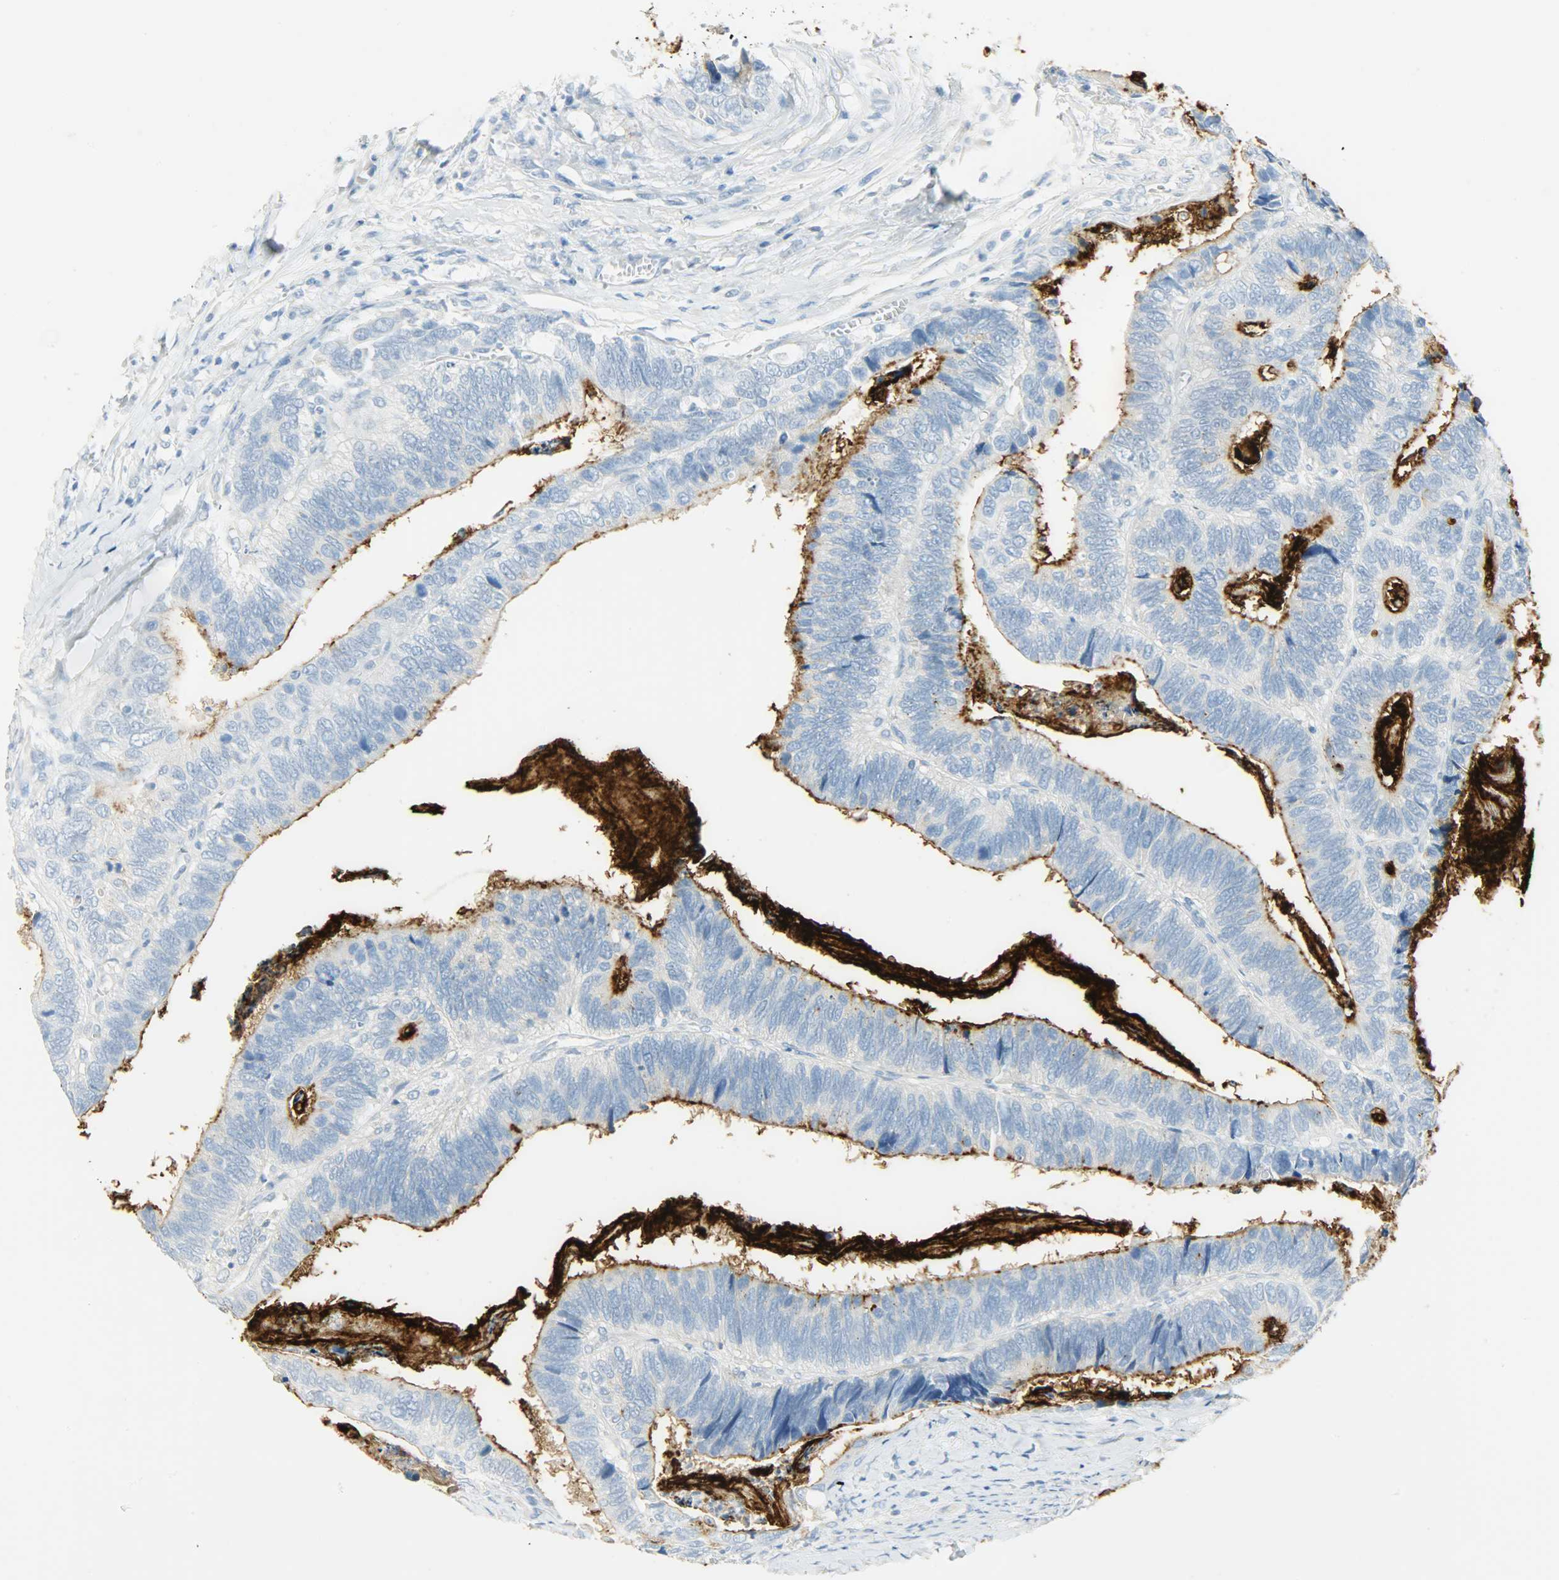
{"staining": {"intensity": "strong", "quantity": ">75%", "location": "cytoplasmic/membranous"}, "tissue": "colorectal cancer", "cell_type": "Tumor cells", "image_type": "cancer", "snomed": [{"axis": "morphology", "description": "Adenocarcinoma, NOS"}, {"axis": "topography", "description": "Colon"}], "caption": "Human colorectal cancer (adenocarcinoma) stained for a protein (brown) reveals strong cytoplasmic/membranous positive expression in approximately >75% of tumor cells.", "gene": "PROM1", "patient": {"sex": "male", "age": 72}}